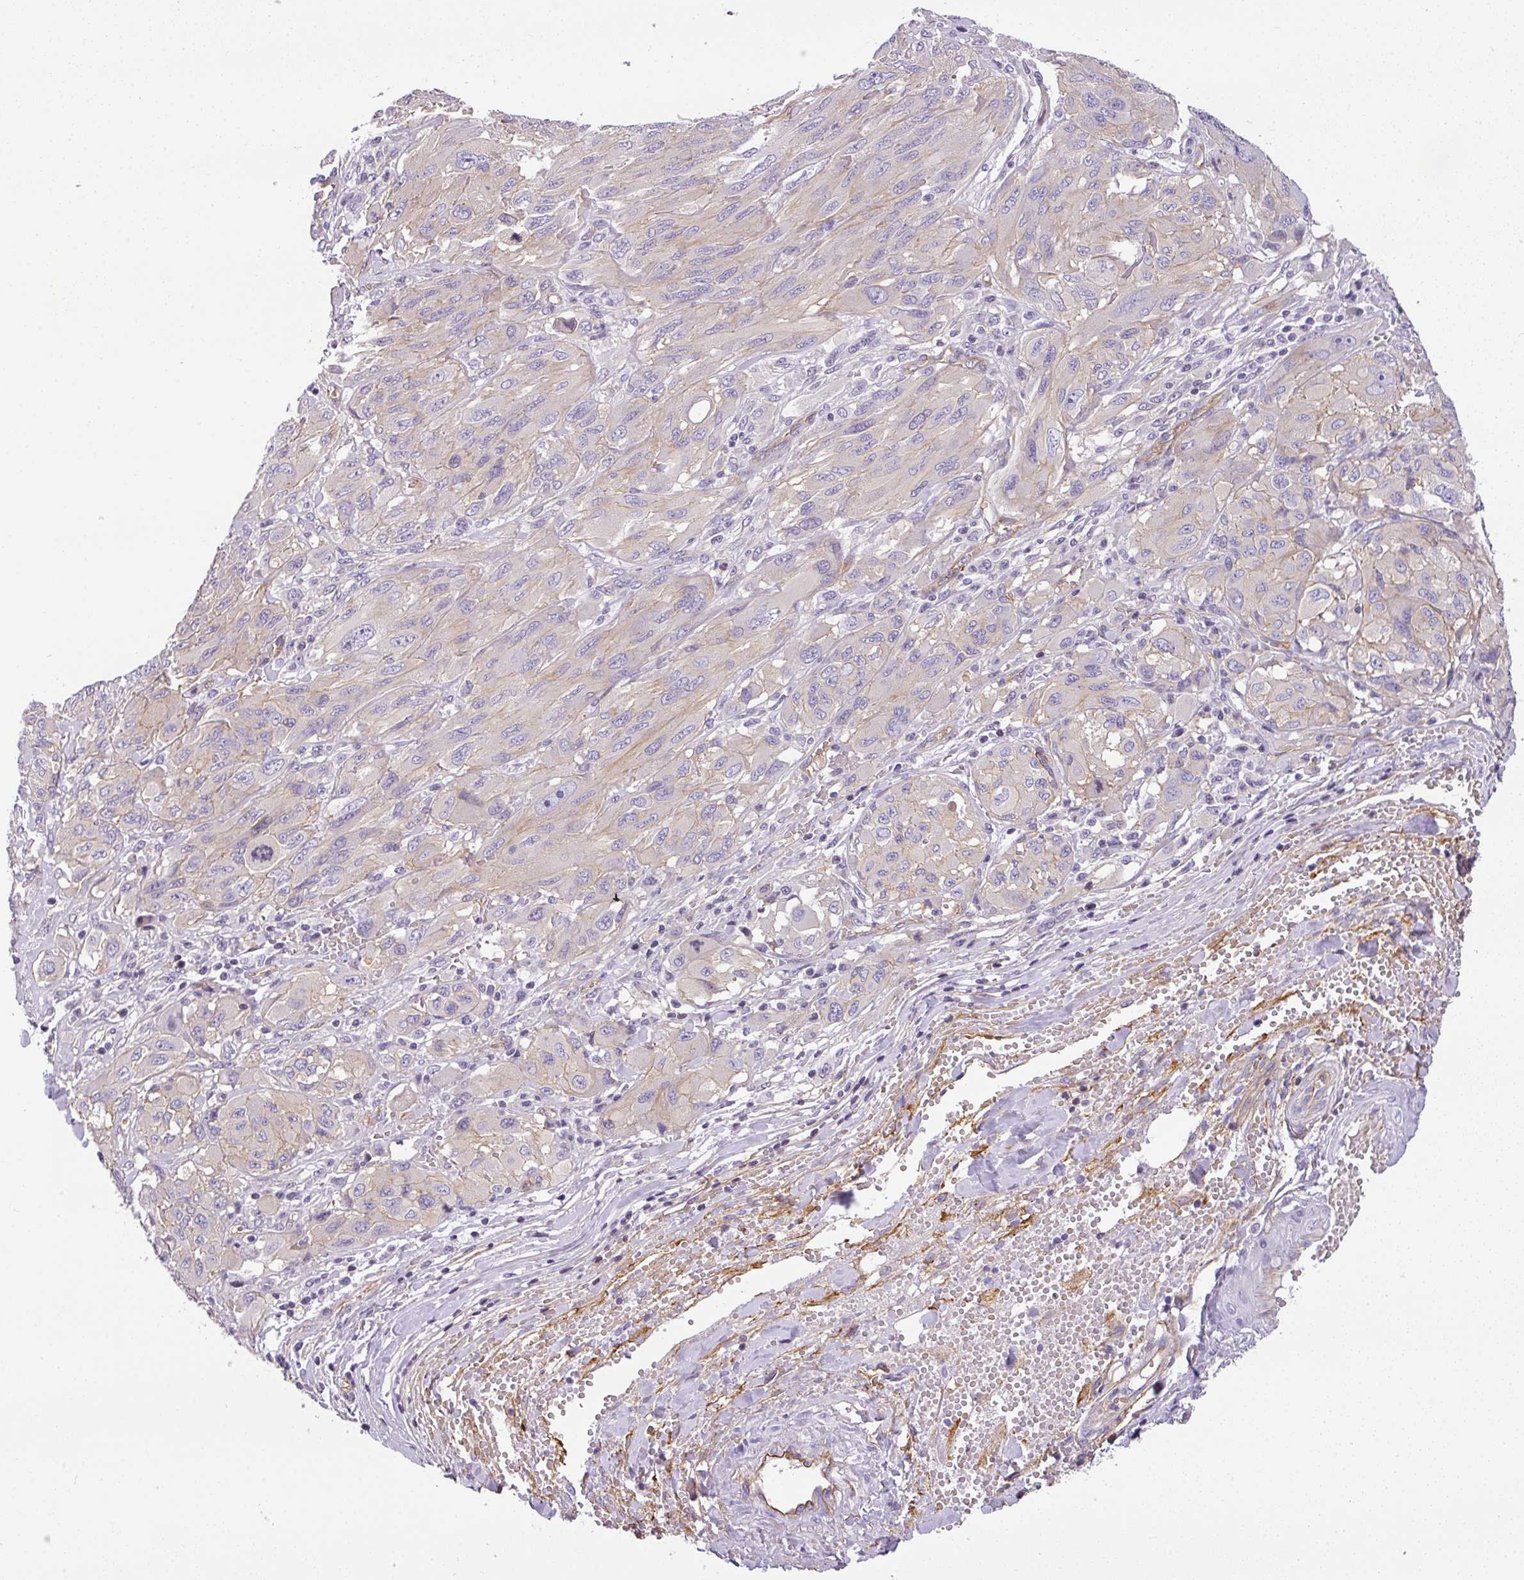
{"staining": {"intensity": "negative", "quantity": "none", "location": "none"}, "tissue": "melanoma", "cell_type": "Tumor cells", "image_type": "cancer", "snomed": [{"axis": "morphology", "description": "Malignant melanoma, NOS"}, {"axis": "topography", "description": "Skin"}], "caption": "The micrograph reveals no staining of tumor cells in melanoma.", "gene": "OR11H4", "patient": {"sex": "female", "age": 91}}